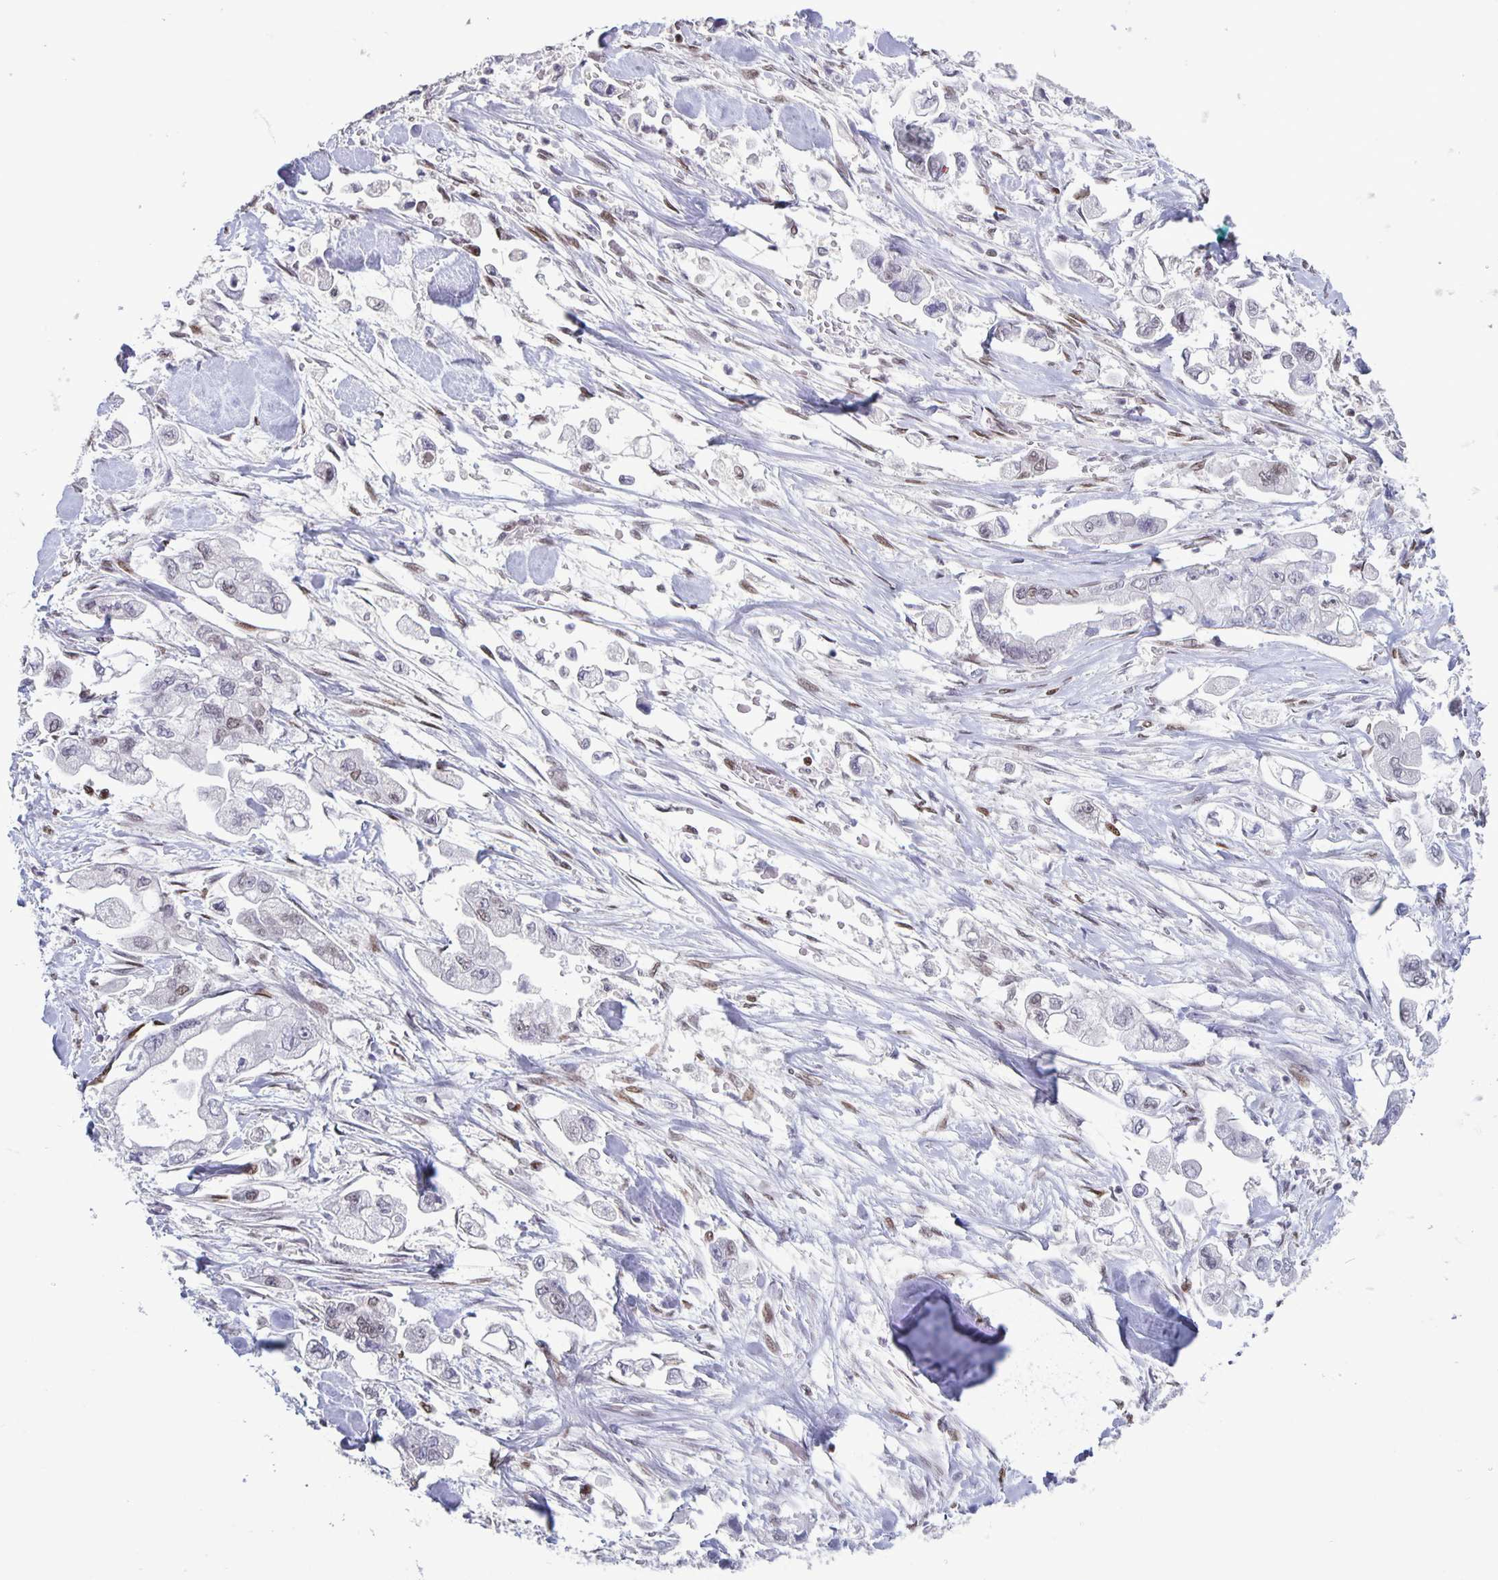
{"staining": {"intensity": "weak", "quantity": "<25%", "location": "nuclear"}, "tissue": "stomach cancer", "cell_type": "Tumor cells", "image_type": "cancer", "snomed": [{"axis": "morphology", "description": "Adenocarcinoma, NOS"}, {"axis": "topography", "description": "Stomach"}], "caption": "Stomach cancer (adenocarcinoma) was stained to show a protein in brown. There is no significant positivity in tumor cells.", "gene": "JUND", "patient": {"sex": "male", "age": 62}}